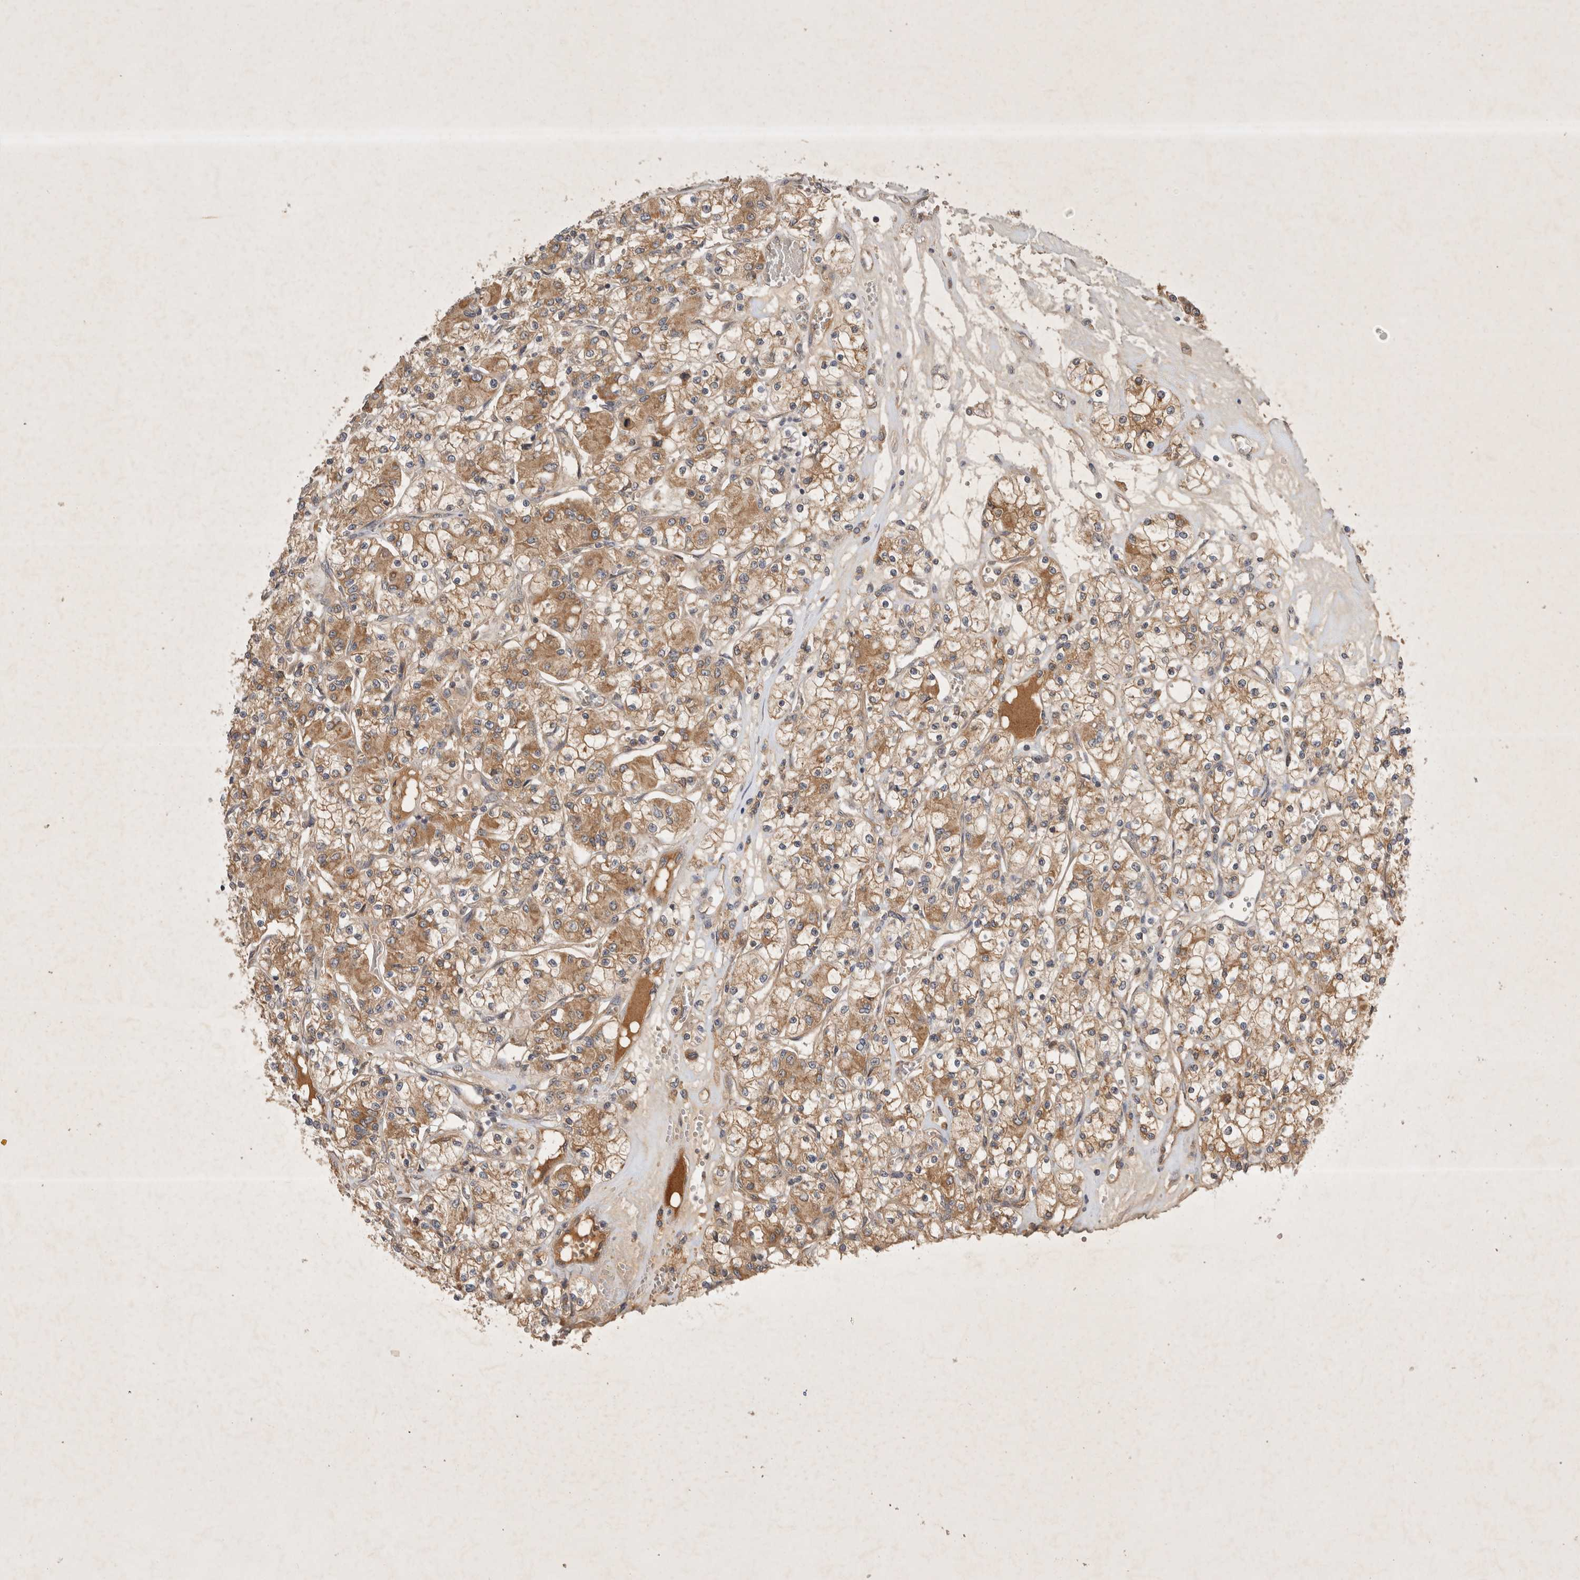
{"staining": {"intensity": "moderate", "quantity": ">75%", "location": "cytoplasmic/membranous"}, "tissue": "renal cancer", "cell_type": "Tumor cells", "image_type": "cancer", "snomed": [{"axis": "morphology", "description": "Adenocarcinoma, NOS"}, {"axis": "topography", "description": "Kidney"}], "caption": "This is a micrograph of IHC staining of adenocarcinoma (renal), which shows moderate staining in the cytoplasmic/membranous of tumor cells.", "gene": "YES1", "patient": {"sex": "female", "age": 59}}